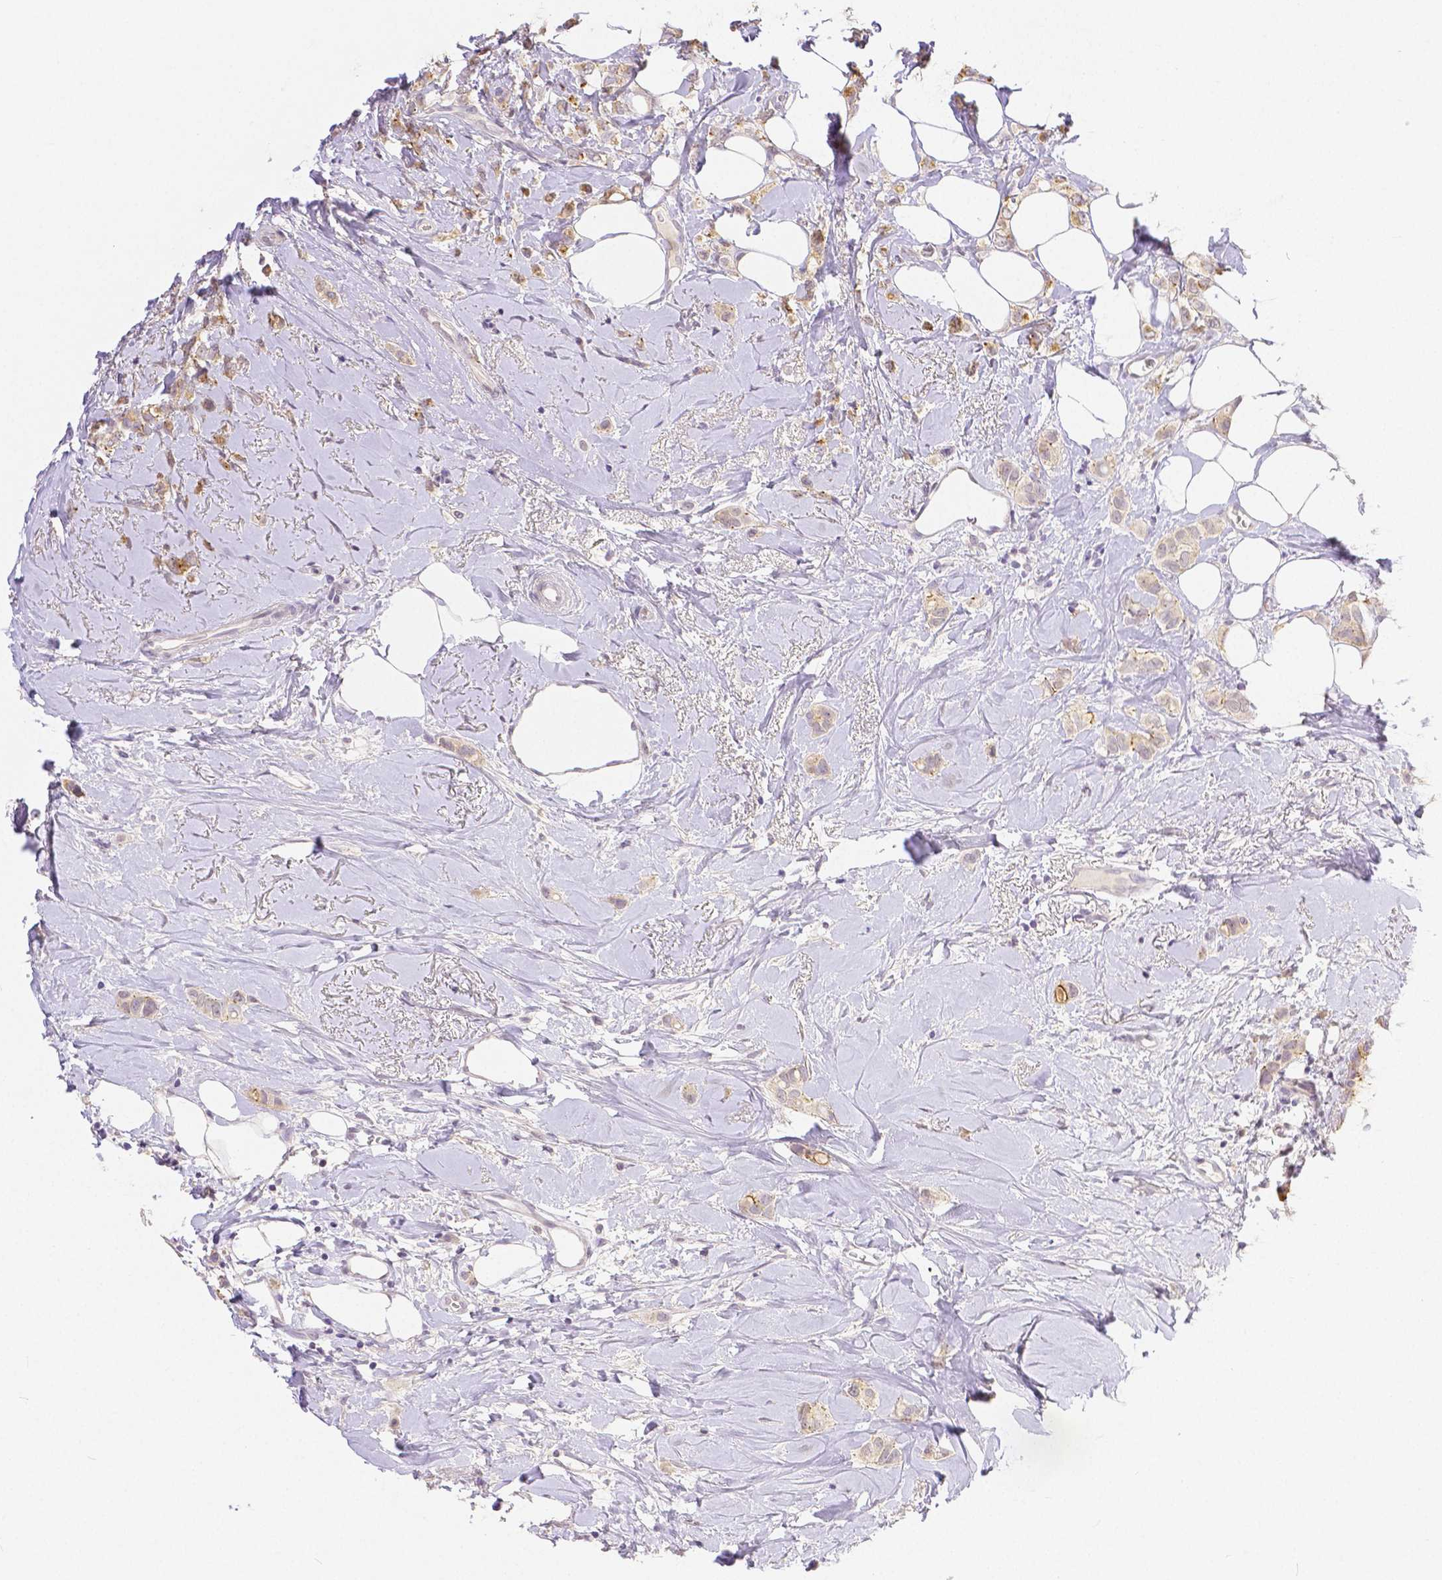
{"staining": {"intensity": "weak", "quantity": "25%-75%", "location": "cytoplasmic/membranous"}, "tissue": "breast cancer", "cell_type": "Tumor cells", "image_type": "cancer", "snomed": [{"axis": "morphology", "description": "Lobular carcinoma"}, {"axis": "topography", "description": "Breast"}], "caption": "A brown stain labels weak cytoplasmic/membranous staining of a protein in human breast lobular carcinoma tumor cells.", "gene": "OCLN", "patient": {"sex": "female", "age": 66}}